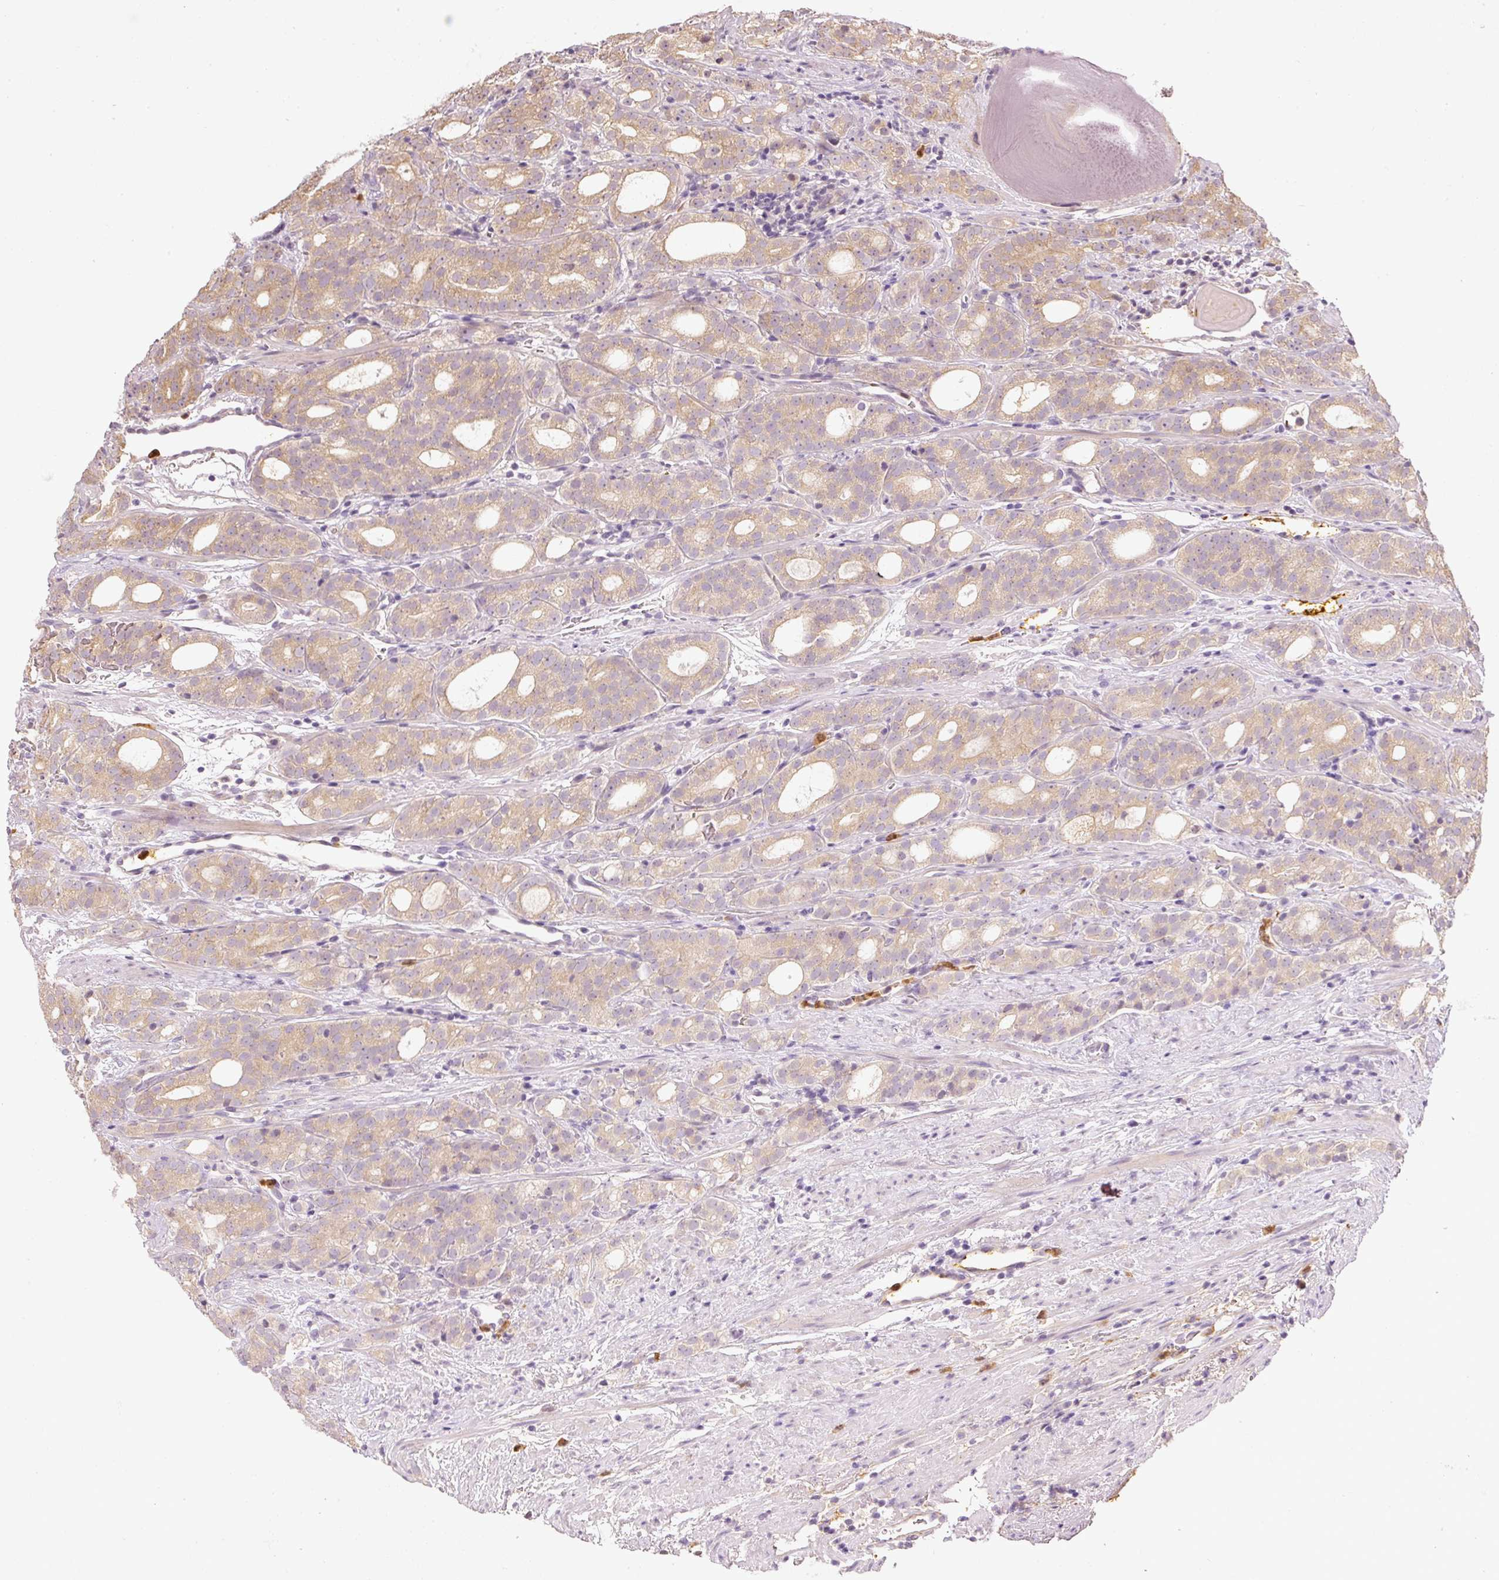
{"staining": {"intensity": "weak", "quantity": ">75%", "location": "cytoplasmic/membranous"}, "tissue": "prostate cancer", "cell_type": "Tumor cells", "image_type": "cancer", "snomed": [{"axis": "morphology", "description": "Adenocarcinoma, High grade"}, {"axis": "topography", "description": "Prostate"}], "caption": "The micrograph shows staining of prostate cancer (high-grade adenocarcinoma), revealing weak cytoplasmic/membranous protein expression (brown color) within tumor cells.", "gene": "CTTNBP2", "patient": {"sex": "male", "age": 64}}